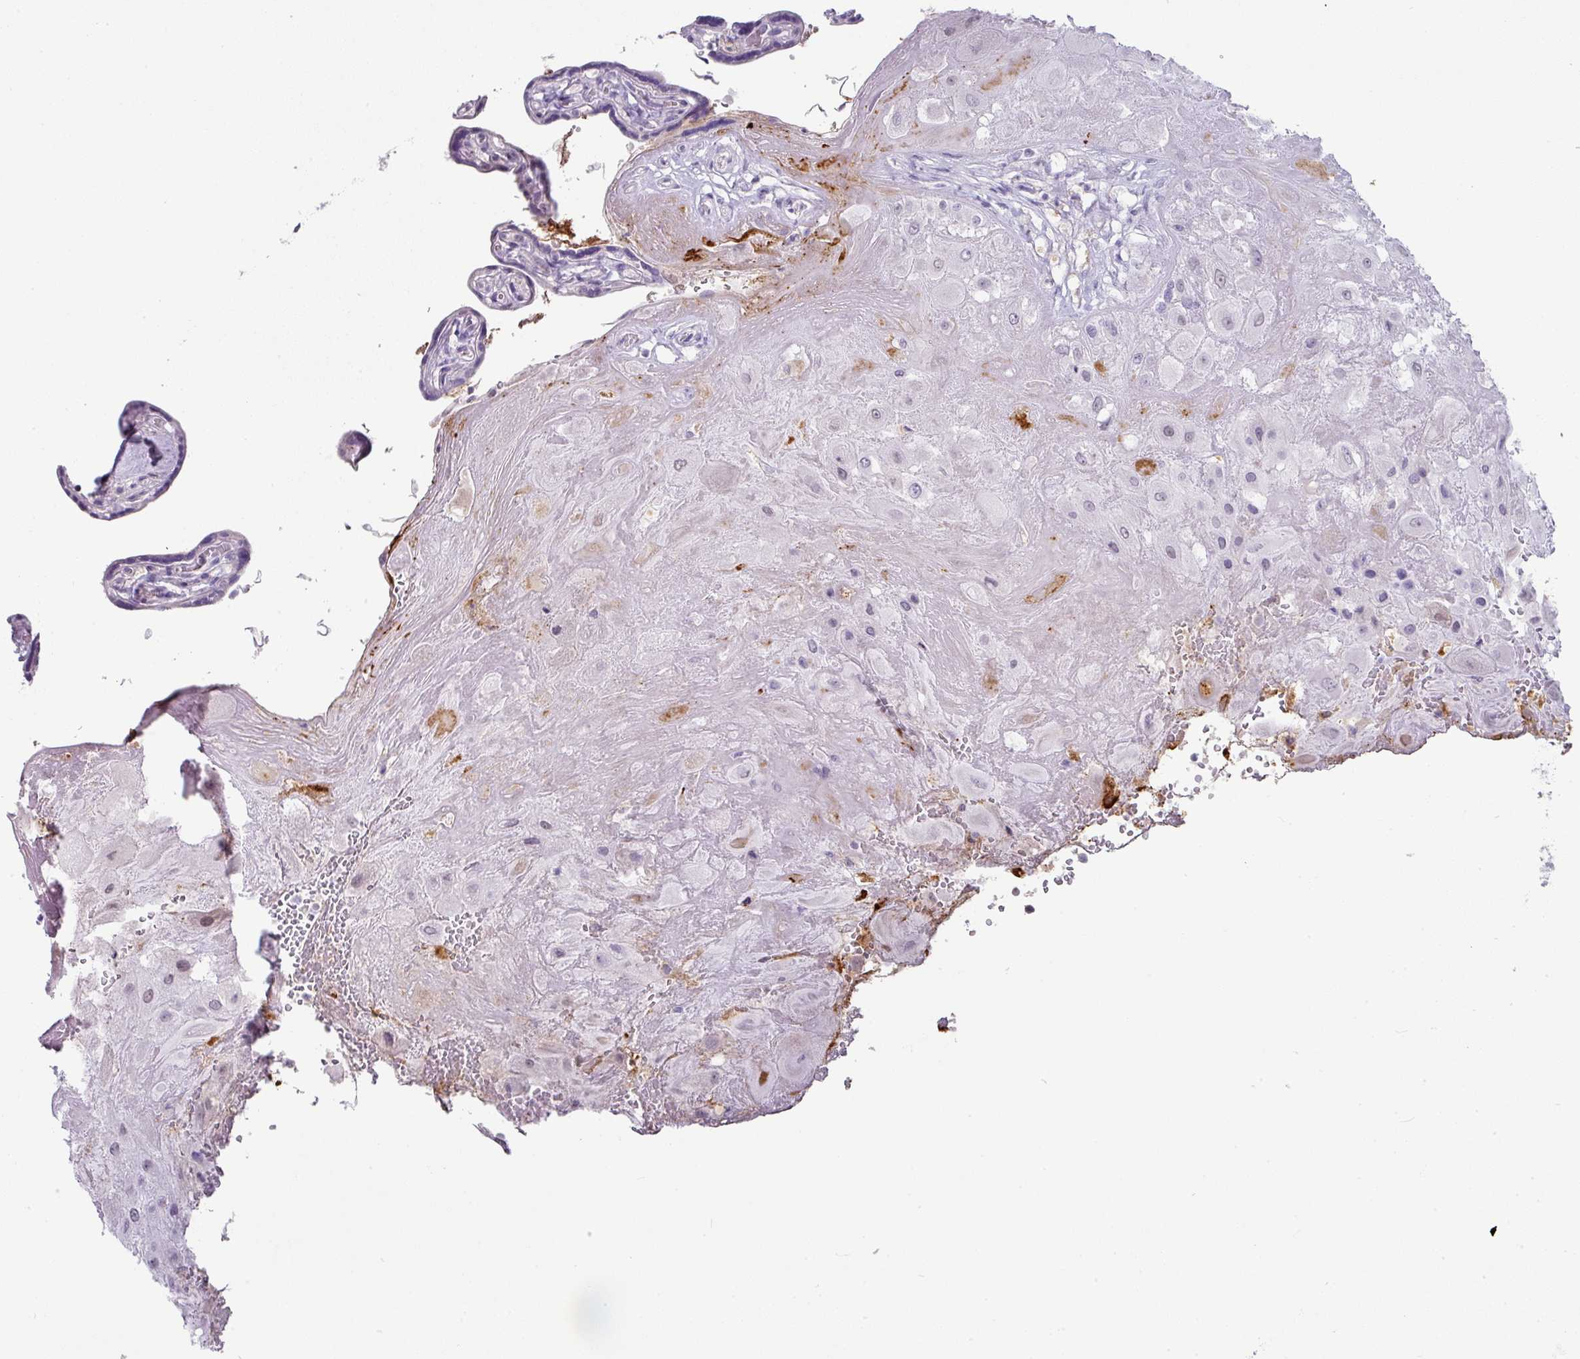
{"staining": {"intensity": "negative", "quantity": "none", "location": "none"}, "tissue": "placenta", "cell_type": "Decidual cells", "image_type": "normal", "snomed": [{"axis": "morphology", "description": "Normal tissue, NOS"}, {"axis": "topography", "description": "Placenta"}], "caption": "There is no significant expression in decidual cells of placenta.", "gene": "FGF17", "patient": {"sex": "female", "age": 32}}